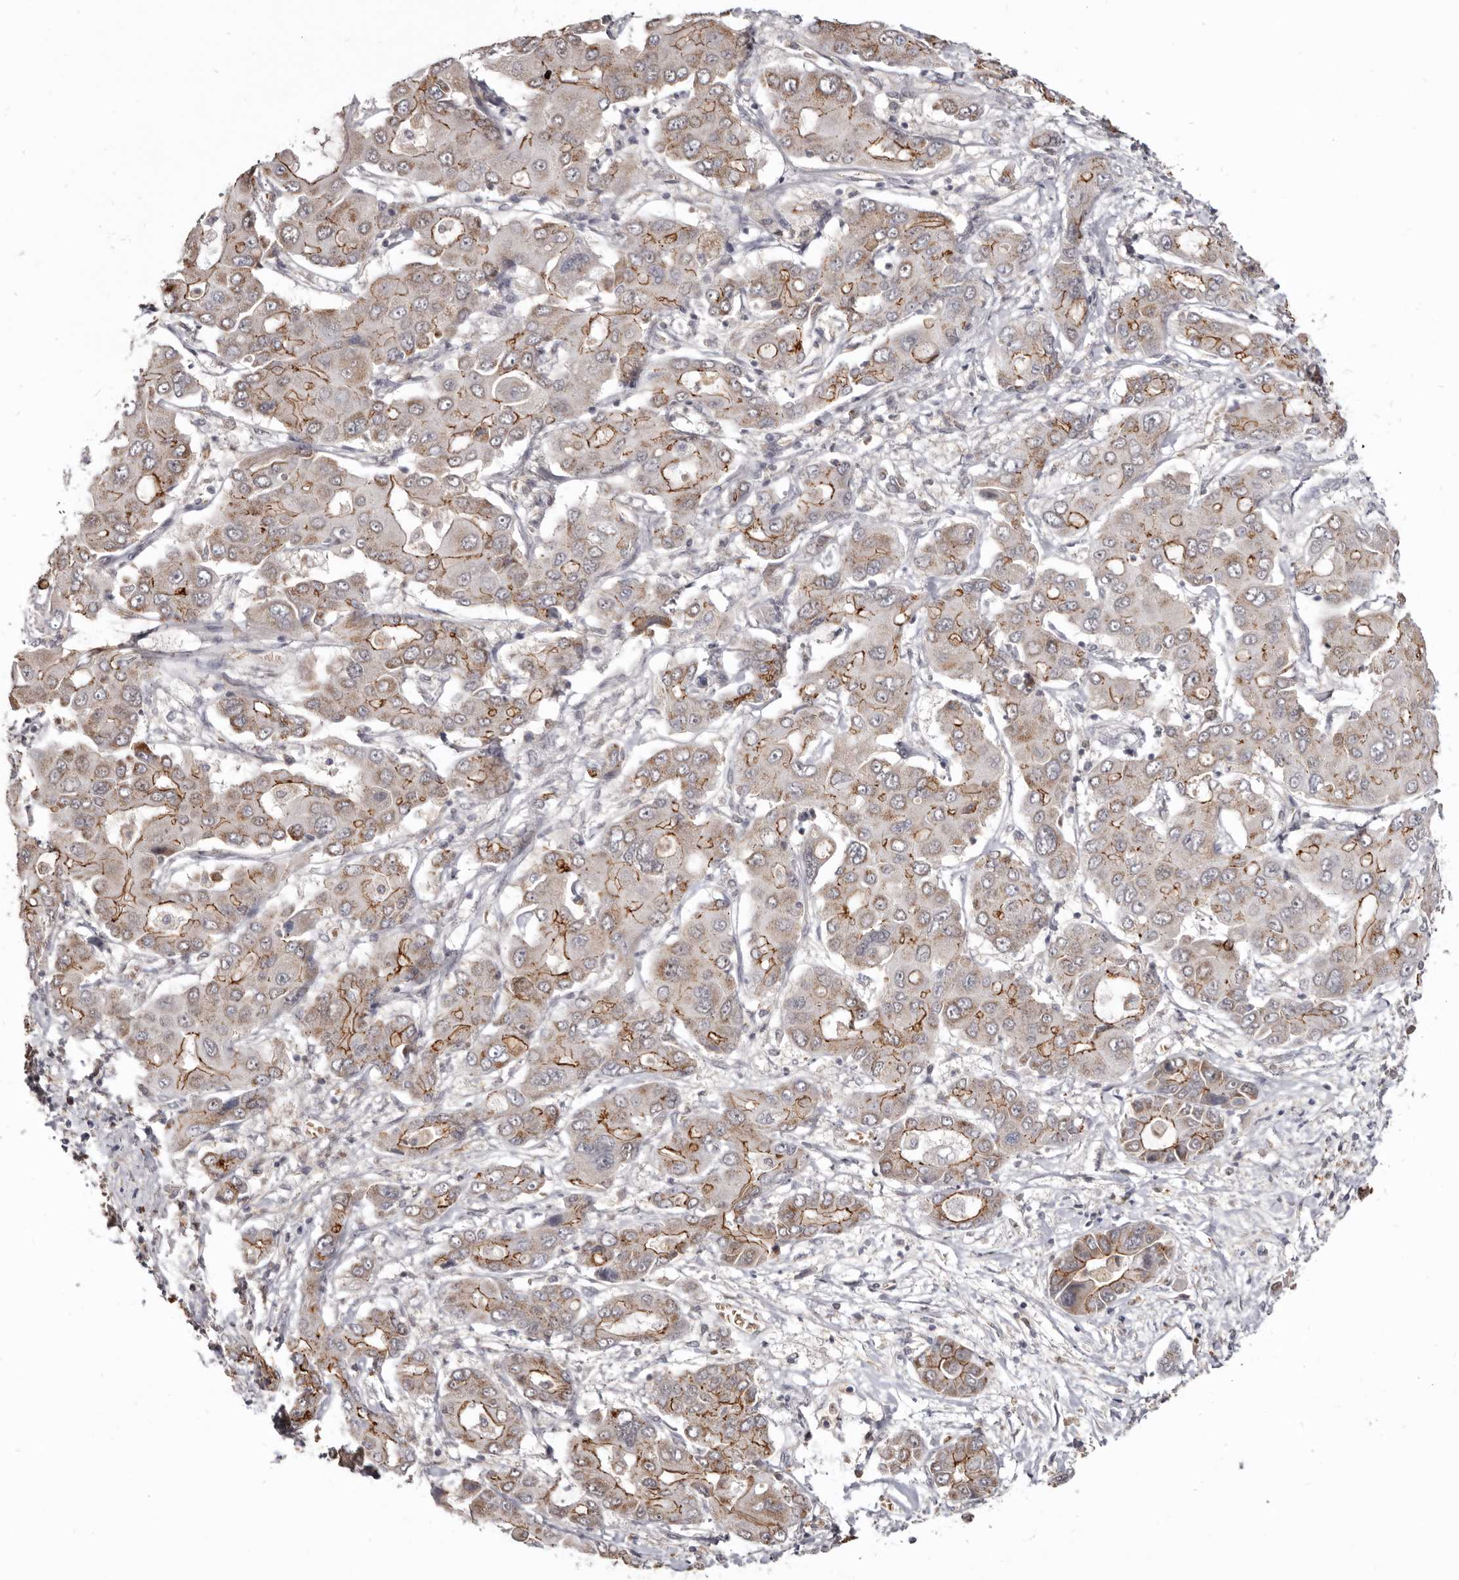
{"staining": {"intensity": "moderate", "quantity": ">75%", "location": "cytoplasmic/membranous"}, "tissue": "liver cancer", "cell_type": "Tumor cells", "image_type": "cancer", "snomed": [{"axis": "morphology", "description": "Cholangiocarcinoma"}, {"axis": "topography", "description": "Liver"}], "caption": "Protein positivity by immunohistochemistry shows moderate cytoplasmic/membranous positivity in approximately >75% of tumor cells in liver cancer (cholangiocarcinoma). (DAB = brown stain, brightfield microscopy at high magnification).", "gene": "CGN", "patient": {"sex": "male", "age": 67}}